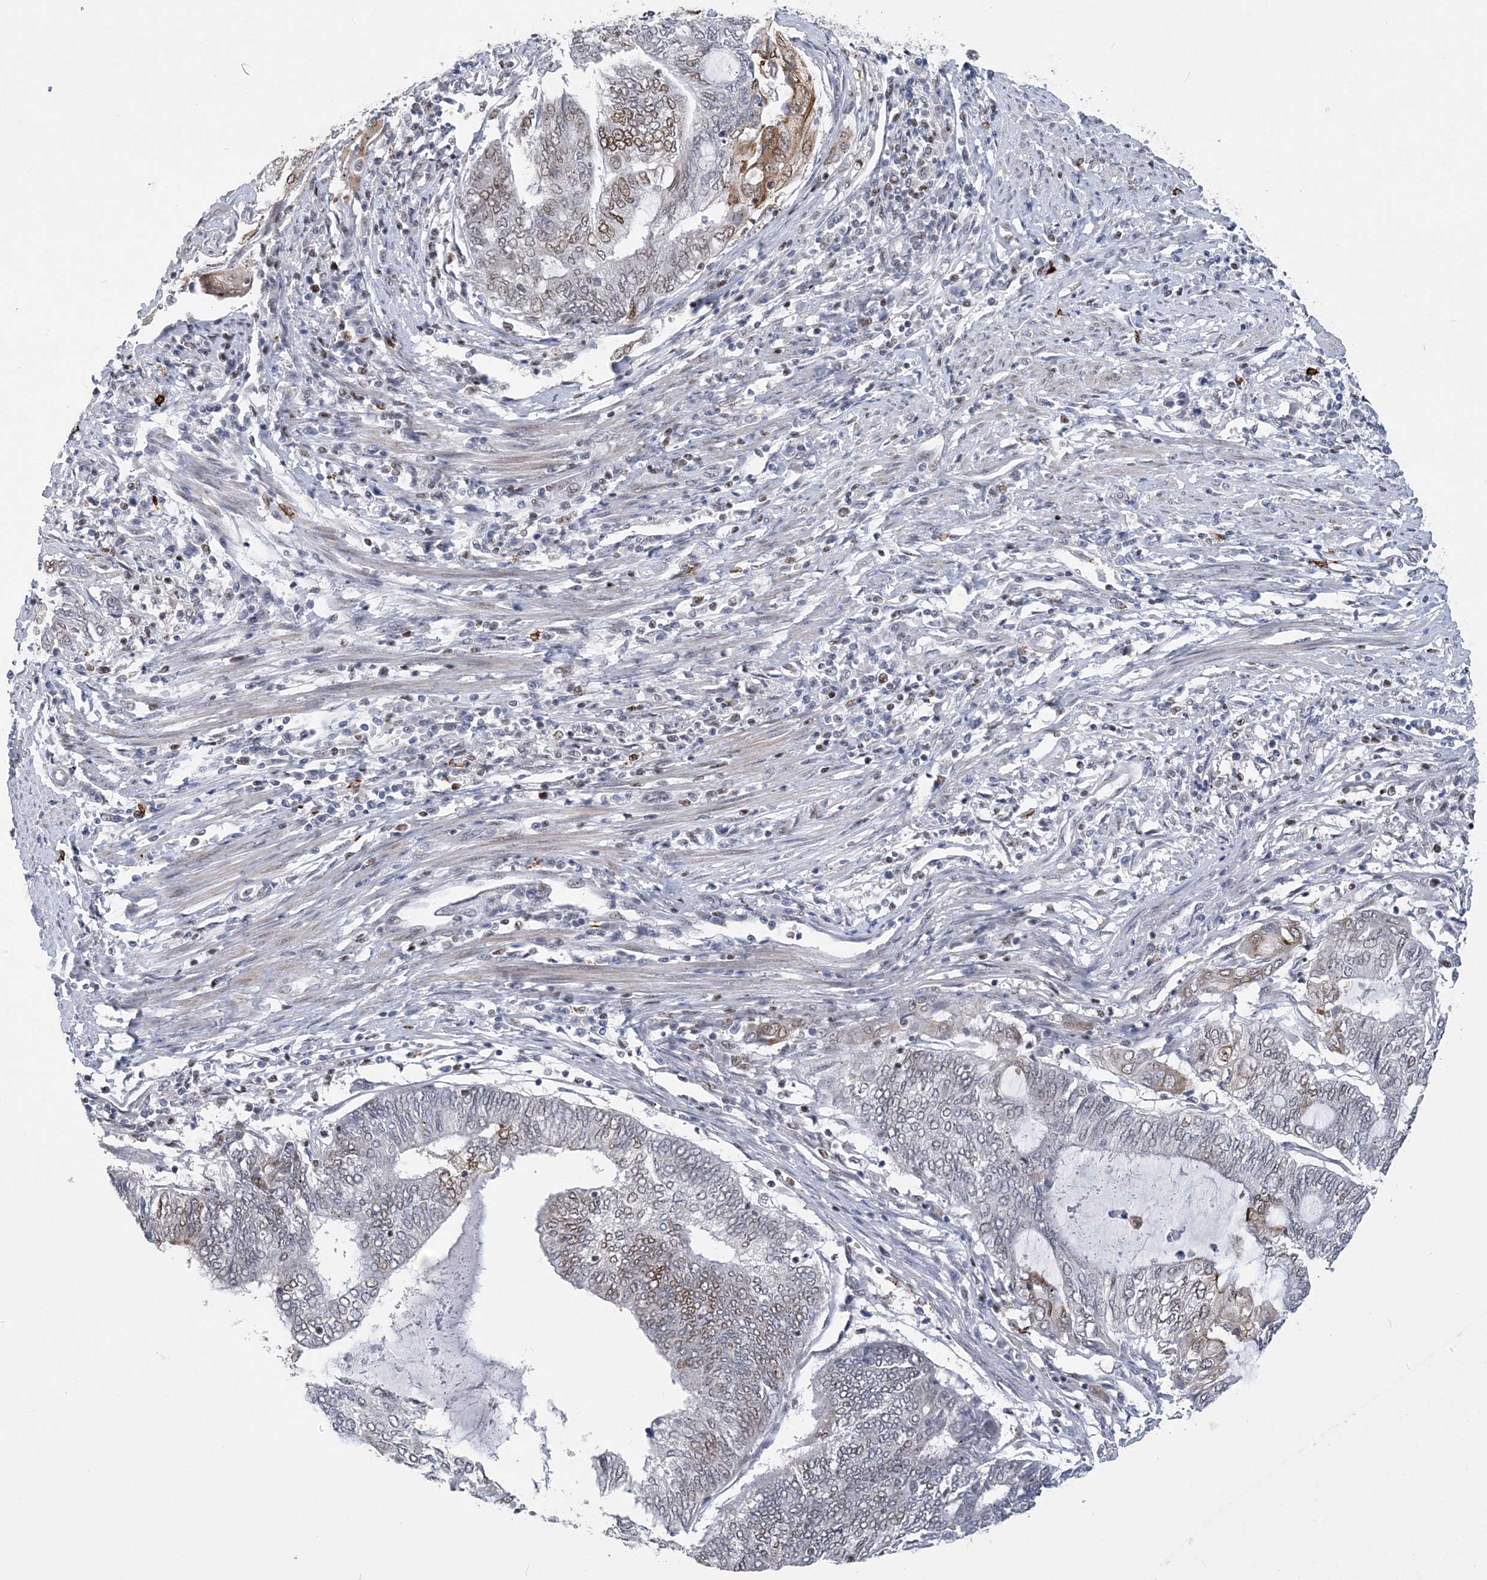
{"staining": {"intensity": "moderate", "quantity": ">75%", "location": "nuclear"}, "tissue": "endometrial cancer", "cell_type": "Tumor cells", "image_type": "cancer", "snomed": [{"axis": "morphology", "description": "Adenocarcinoma, NOS"}, {"axis": "topography", "description": "Uterus"}, {"axis": "topography", "description": "Endometrium"}], "caption": "Endometrial cancer (adenocarcinoma) stained with DAB (3,3'-diaminobenzidine) immunohistochemistry displays medium levels of moderate nuclear staining in approximately >75% of tumor cells.", "gene": "ZBTB7A", "patient": {"sex": "female", "age": 70}}